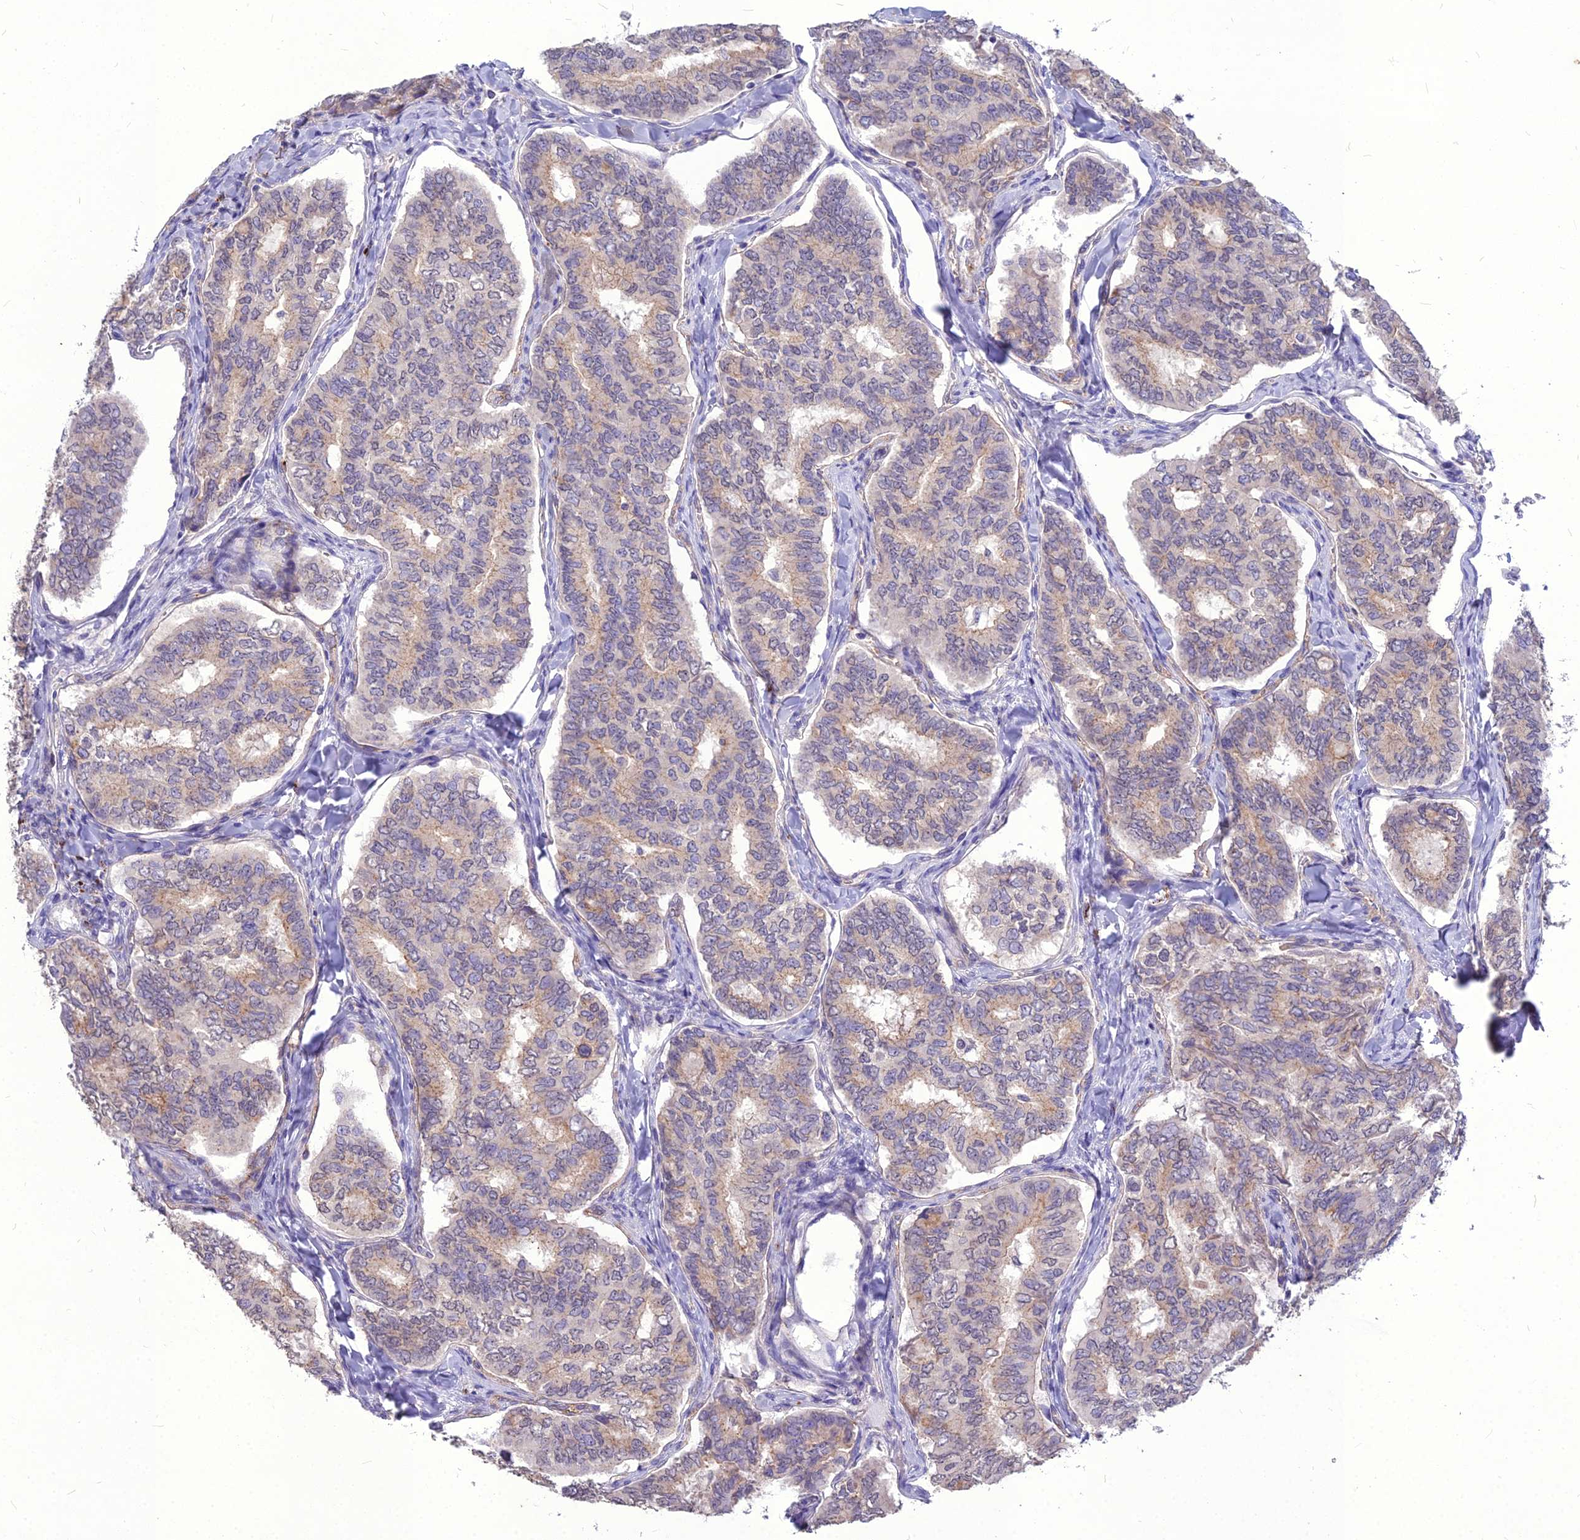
{"staining": {"intensity": "weak", "quantity": "25%-75%", "location": "cytoplasmic/membranous,nuclear"}, "tissue": "thyroid cancer", "cell_type": "Tumor cells", "image_type": "cancer", "snomed": [{"axis": "morphology", "description": "Papillary adenocarcinoma, NOS"}, {"axis": "topography", "description": "Thyroid gland"}], "caption": "IHC of human thyroid cancer exhibits low levels of weak cytoplasmic/membranous and nuclear positivity in approximately 25%-75% of tumor cells.", "gene": "PCED1B", "patient": {"sex": "female", "age": 35}}